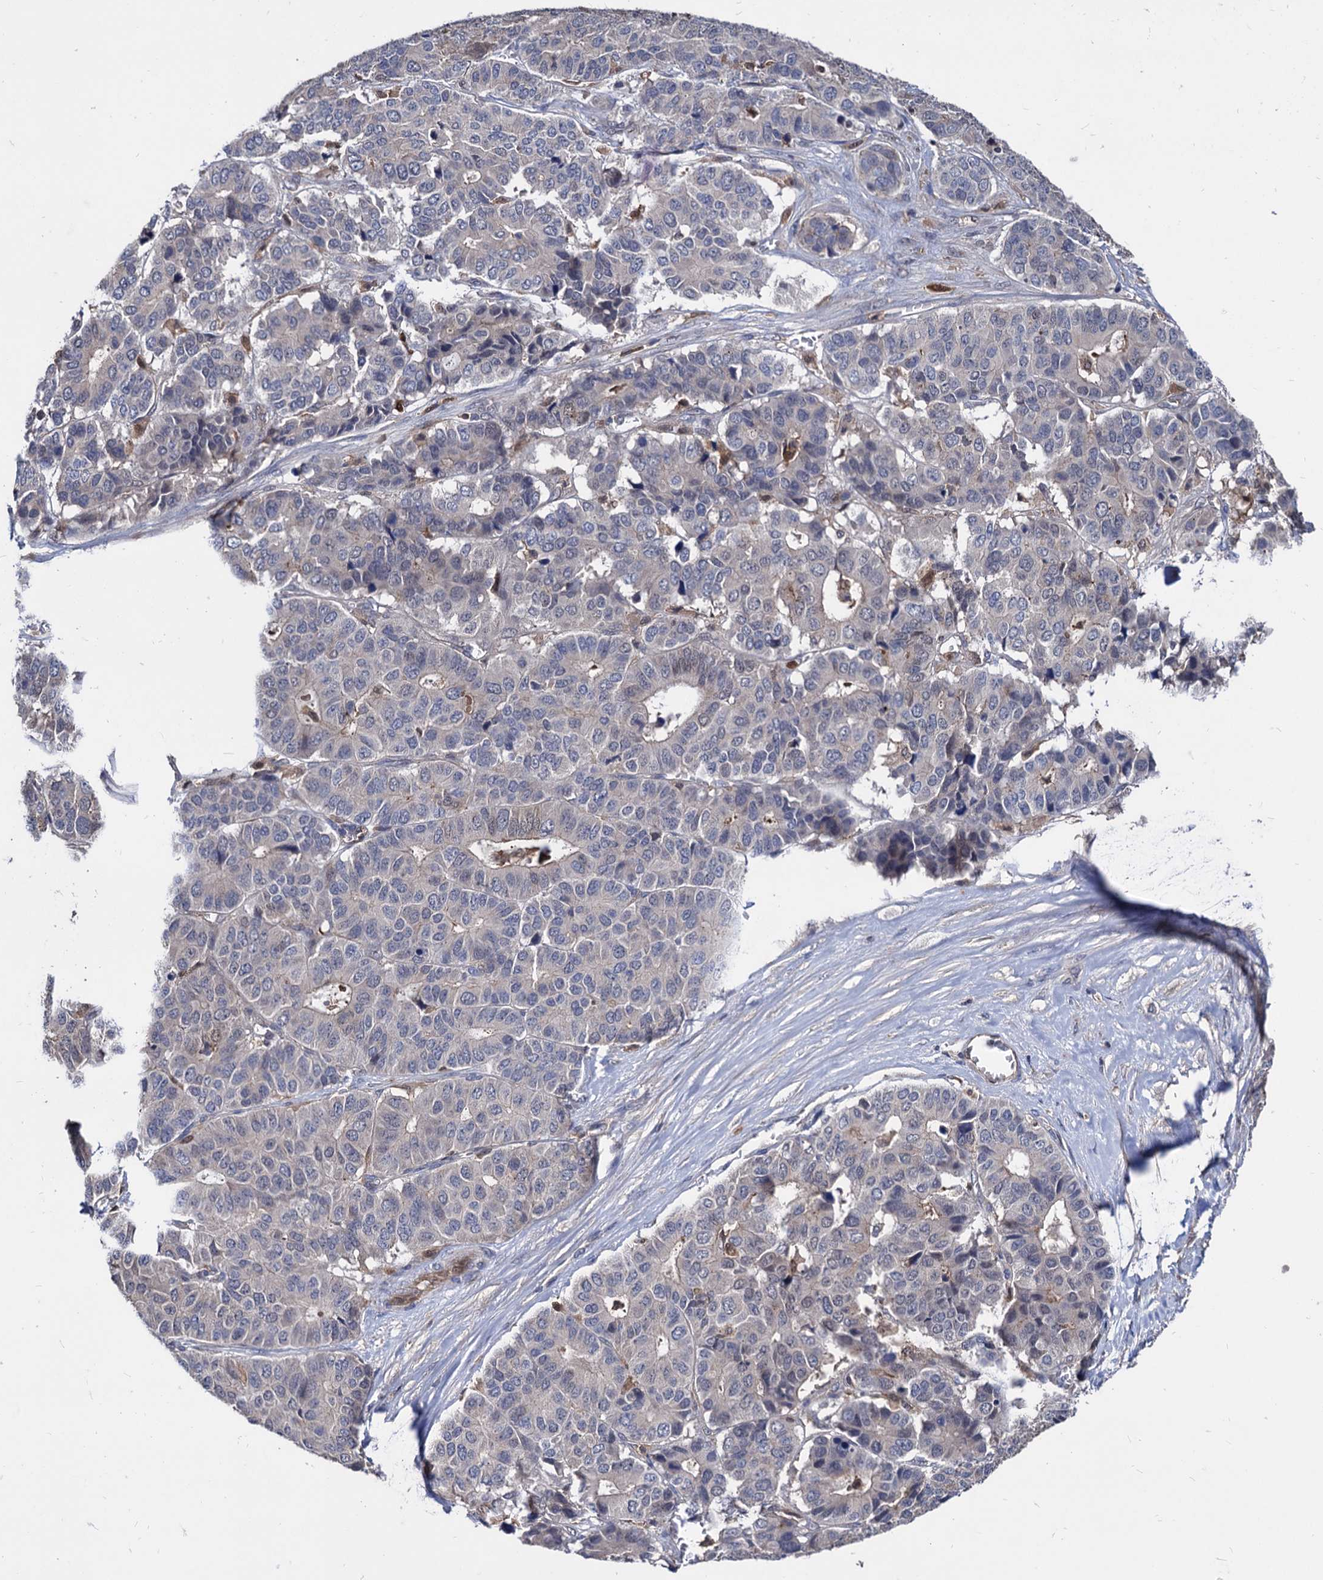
{"staining": {"intensity": "negative", "quantity": "none", "location": "none"}, "tissue": "pancreatic cancer", "cell_type": "Tumor cells", "image_type": "cancer", "snomed": [{"axis": "morphology", "description": "Adenocarcinoma, NOS"}, {"axis": "topography", "description": "Pancreas"}], "caption": "Micrograph shows no significant protein expression in tumor cells of pancreatic adenocarcinoma. (IHC, brightfield microscopy, high magnification).", "gene": "CPPED1", "patient": {"sex": "male", "age": 50}}